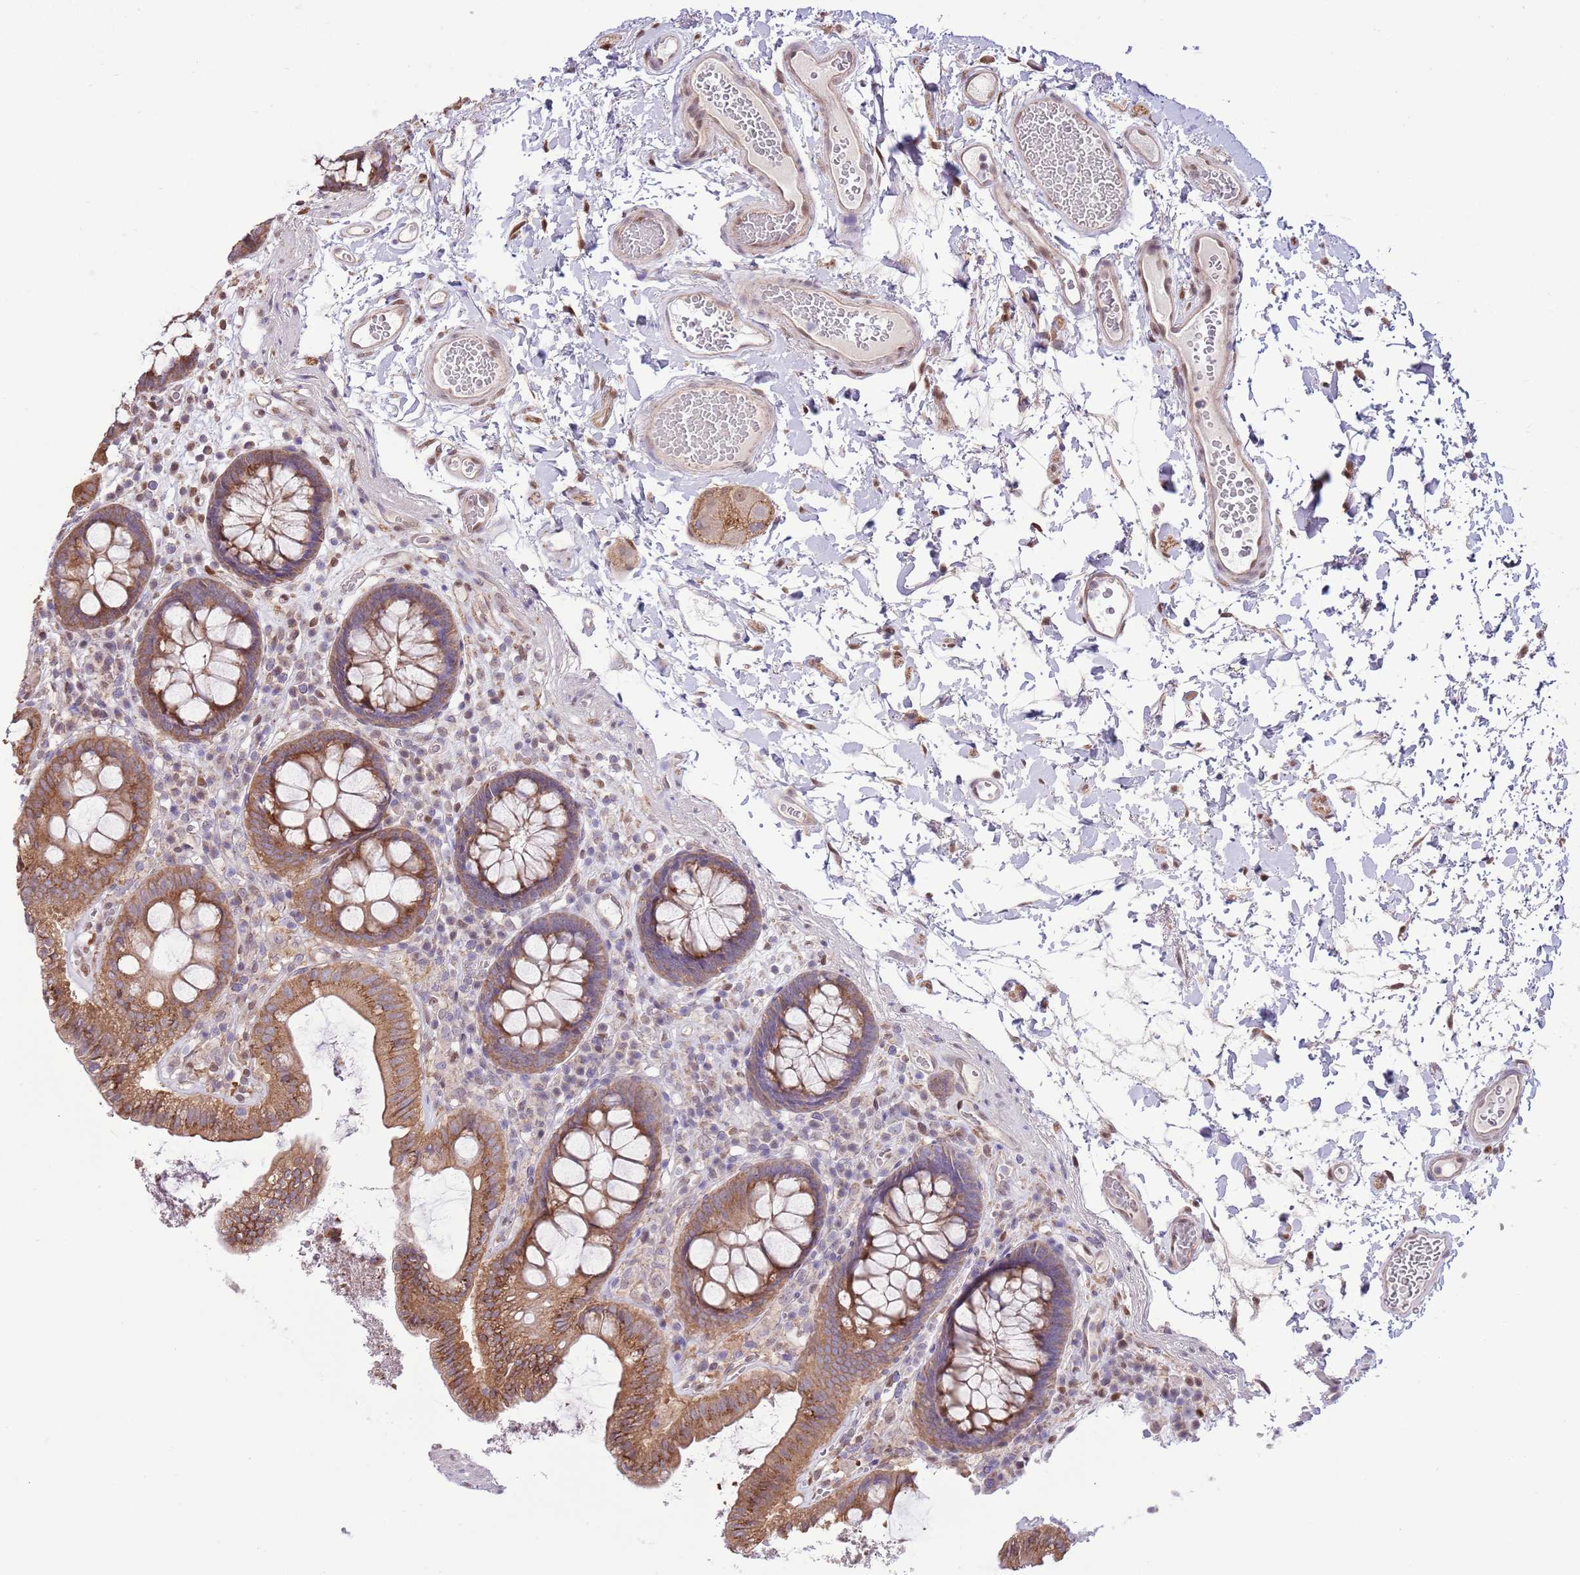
{"staining": {"intensity": "moderate", "quantity": ">75%", "location": "cytoplasmic/membranous"}, "tissue": "colon", "cell_type": "Endothelial cells", "image_type": "normal", "snomed": [{"axis": "morphology", "description": "Normal tissue, NOS"}, {"axis": "topography", "description": "Colon"}], "caption": "Colon stained with a protein marker demonstrates moderate staining in endothelial cells.", "gene": "ARL2BP", "patient": {"sex": "male", "age": 84}}